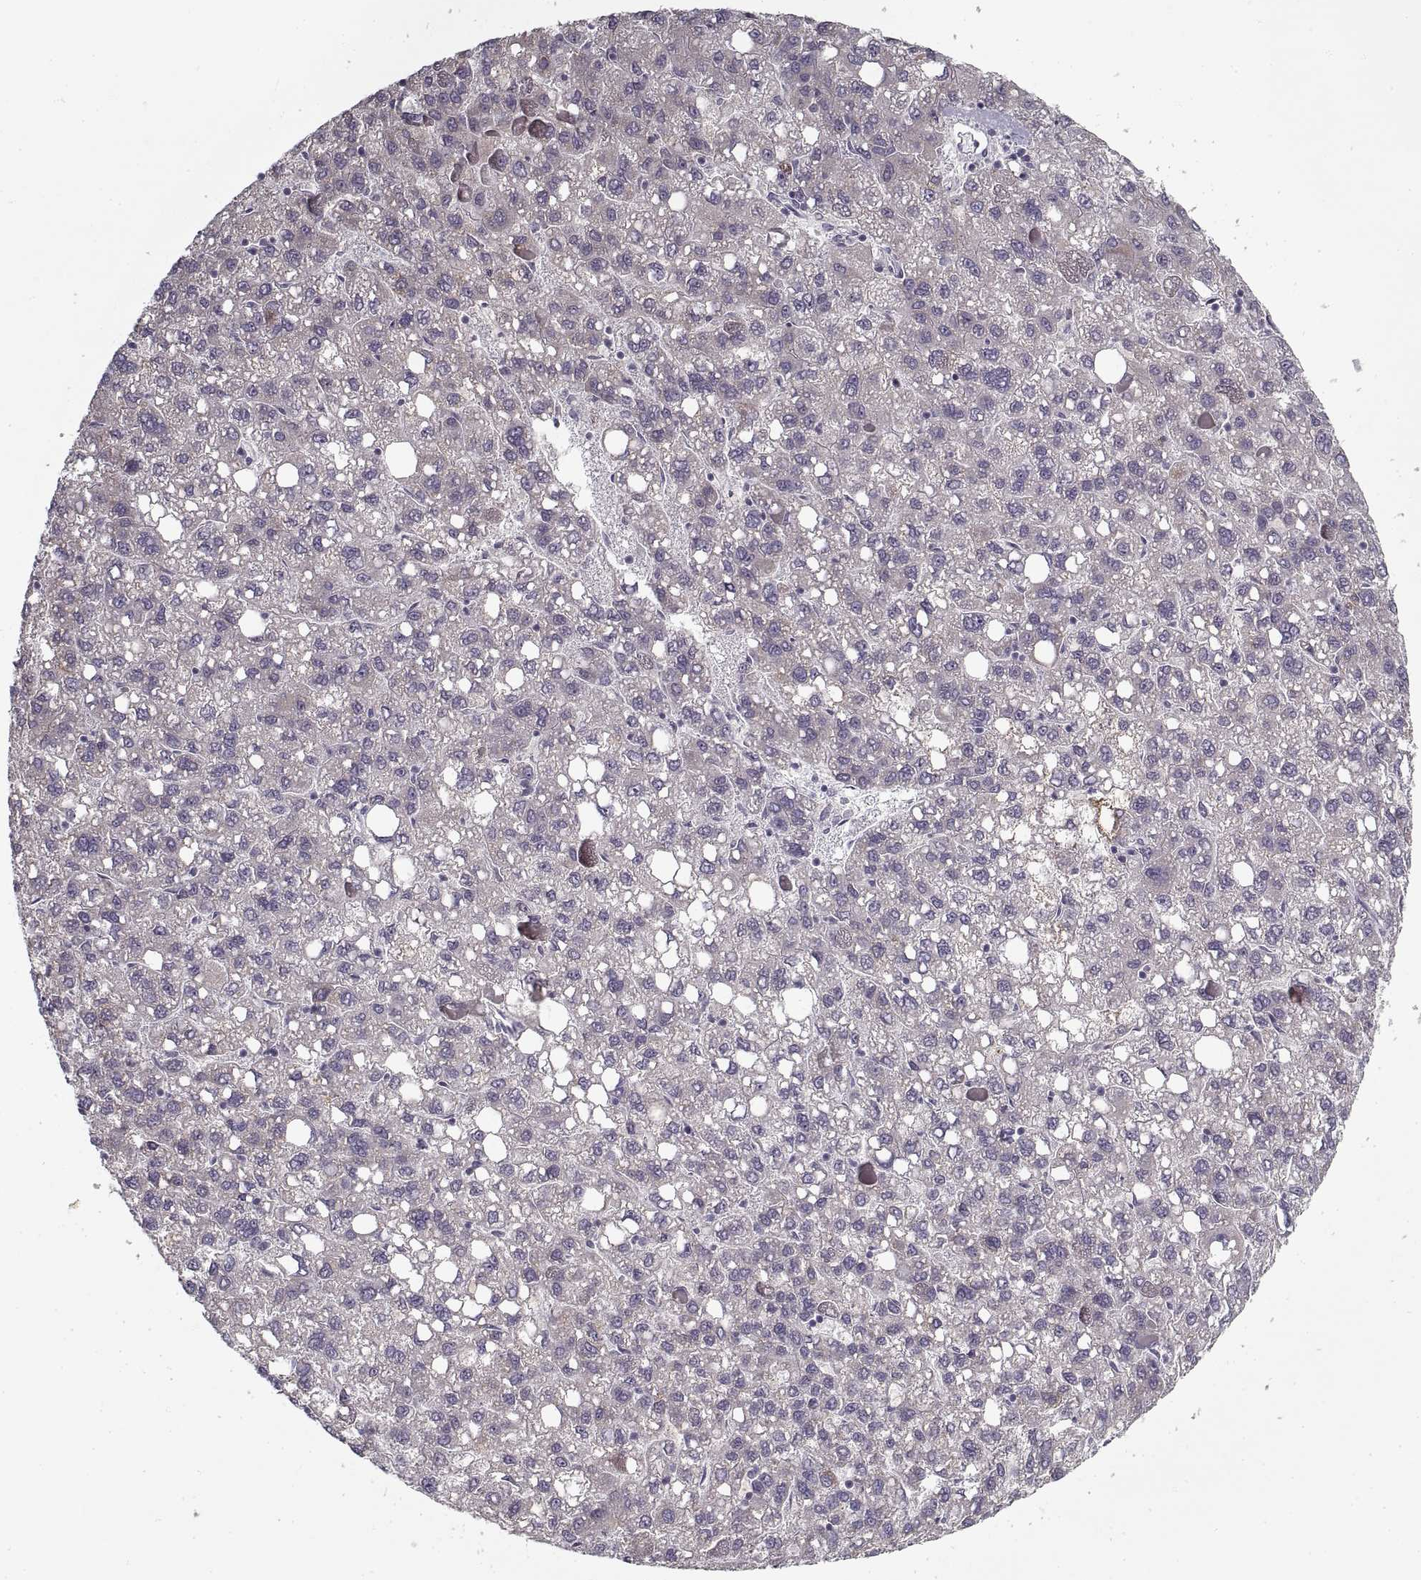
{"staining": {"intensity": "negative", "quantity": "none", "location": "none"}, "tissue": "liver cancer", "cell_type": "Tumor cells", "image_type": "cancer", "snomed": [{"axis": "morphology", "description": "Carcinoma, Hepatocellular, NOS"}, {"axis": "topography", "description": "Liver"}], "caption": "This photomicrograph is of liver cancer stained with IHC to label a protein in brown with the nuclei are counter-stained blue. There is no positivity in tumor cells.", "gene": "GAD2", "patient": {"sex": "female", "age": 82}}